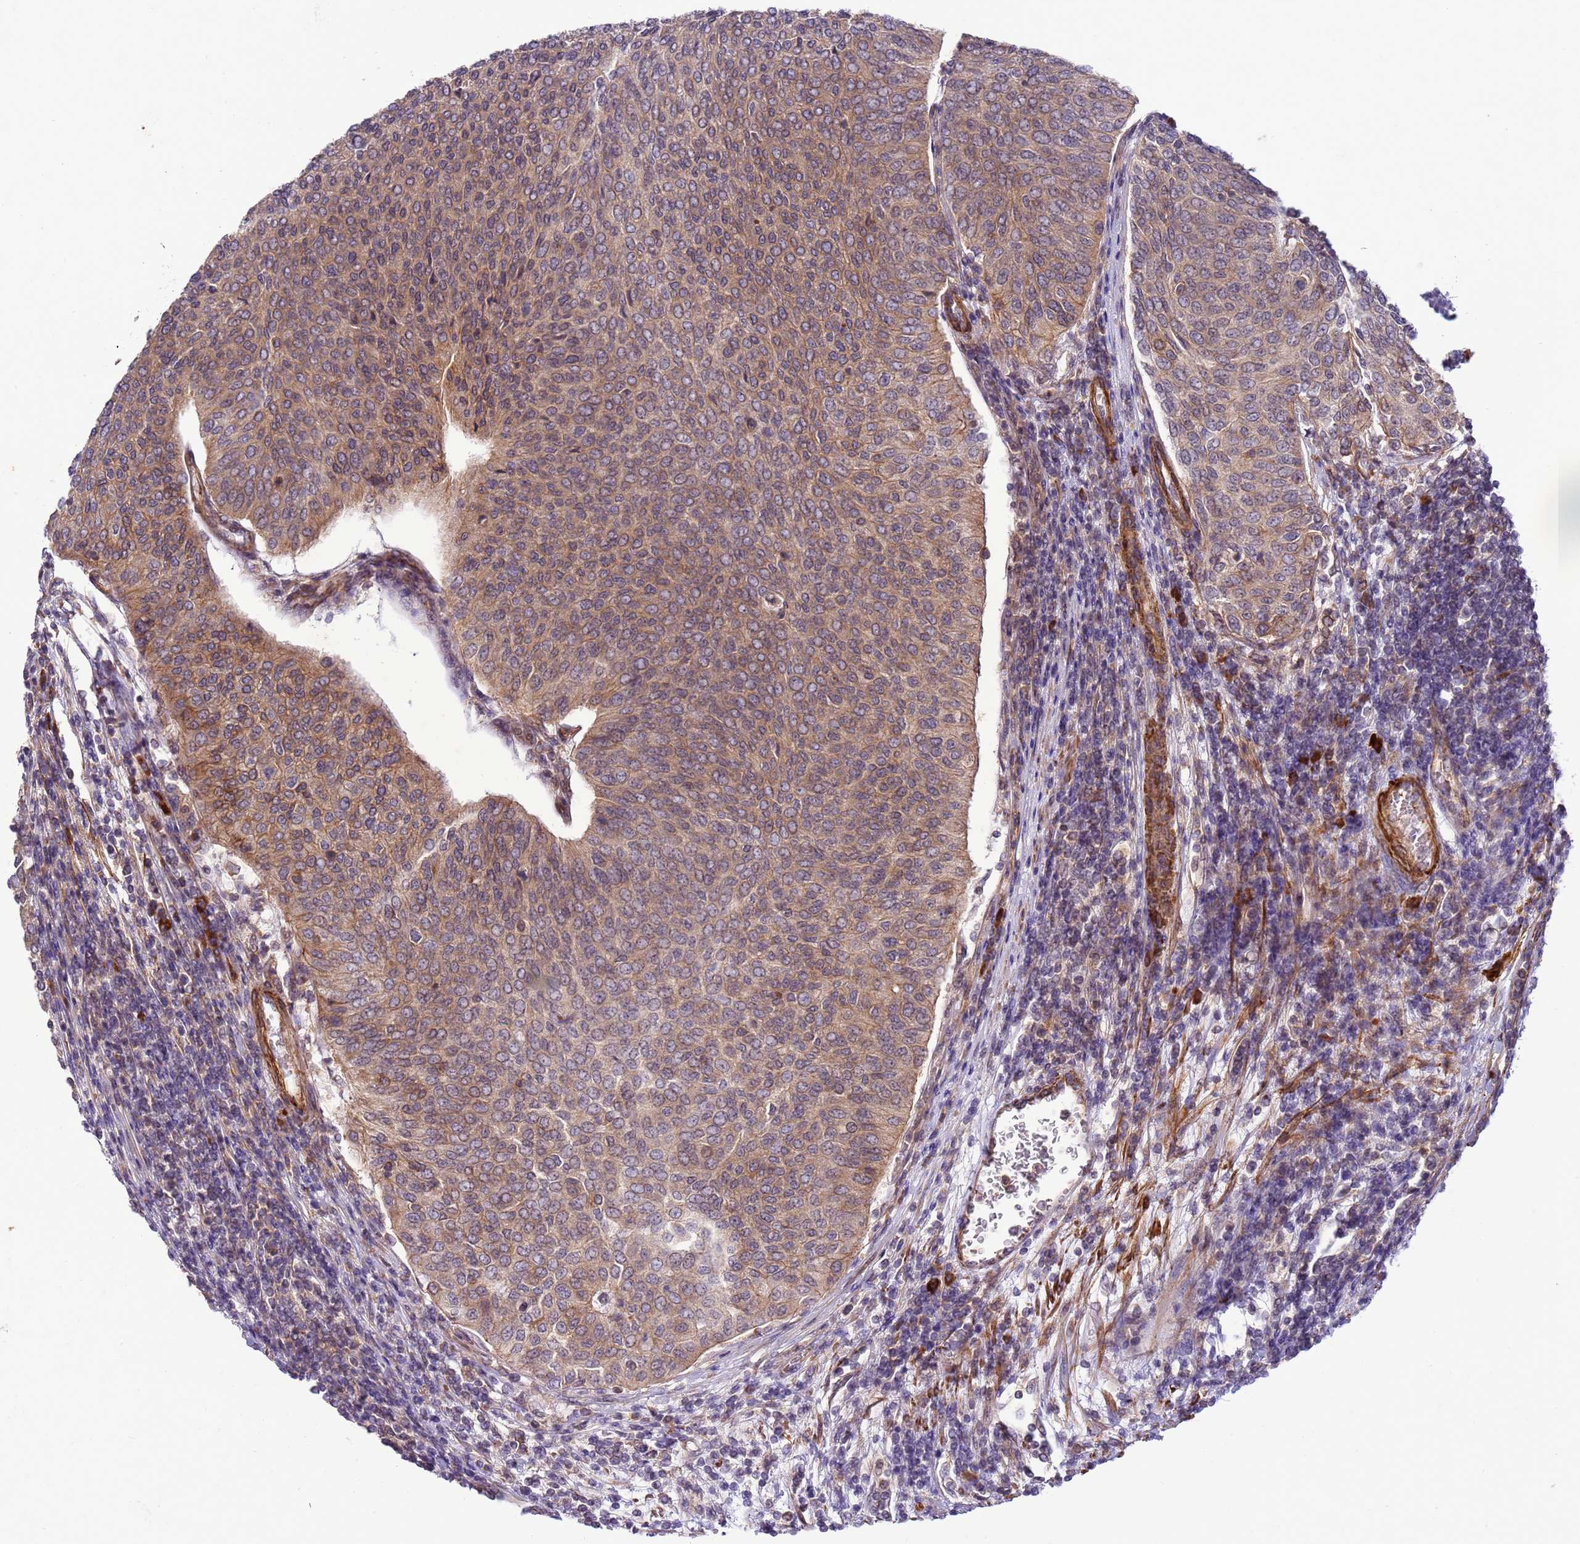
{"staining": {"intensity": "moderate", "quantity": ">75%", "location": "cytoplasmic/membranous"}, "tissue": "urothelial cancer", "cell_type": "Tumor cells", "image_type": "cancer", "snomed": [{"axis": "morphology", "description": "Urothelial carcinoma, High grade"}, {"axis": "topography", "description": "Urinary bladder"}], "caption": "There is medium levels of moderate cytoplasmic/membranous positivity in tumor cells of high-grade urothelial carcinoma, as demonstrated by immunohistochemical staining (brown color).", "gene": "GEN1", "patient": {"sex": "female", "age": 79}}